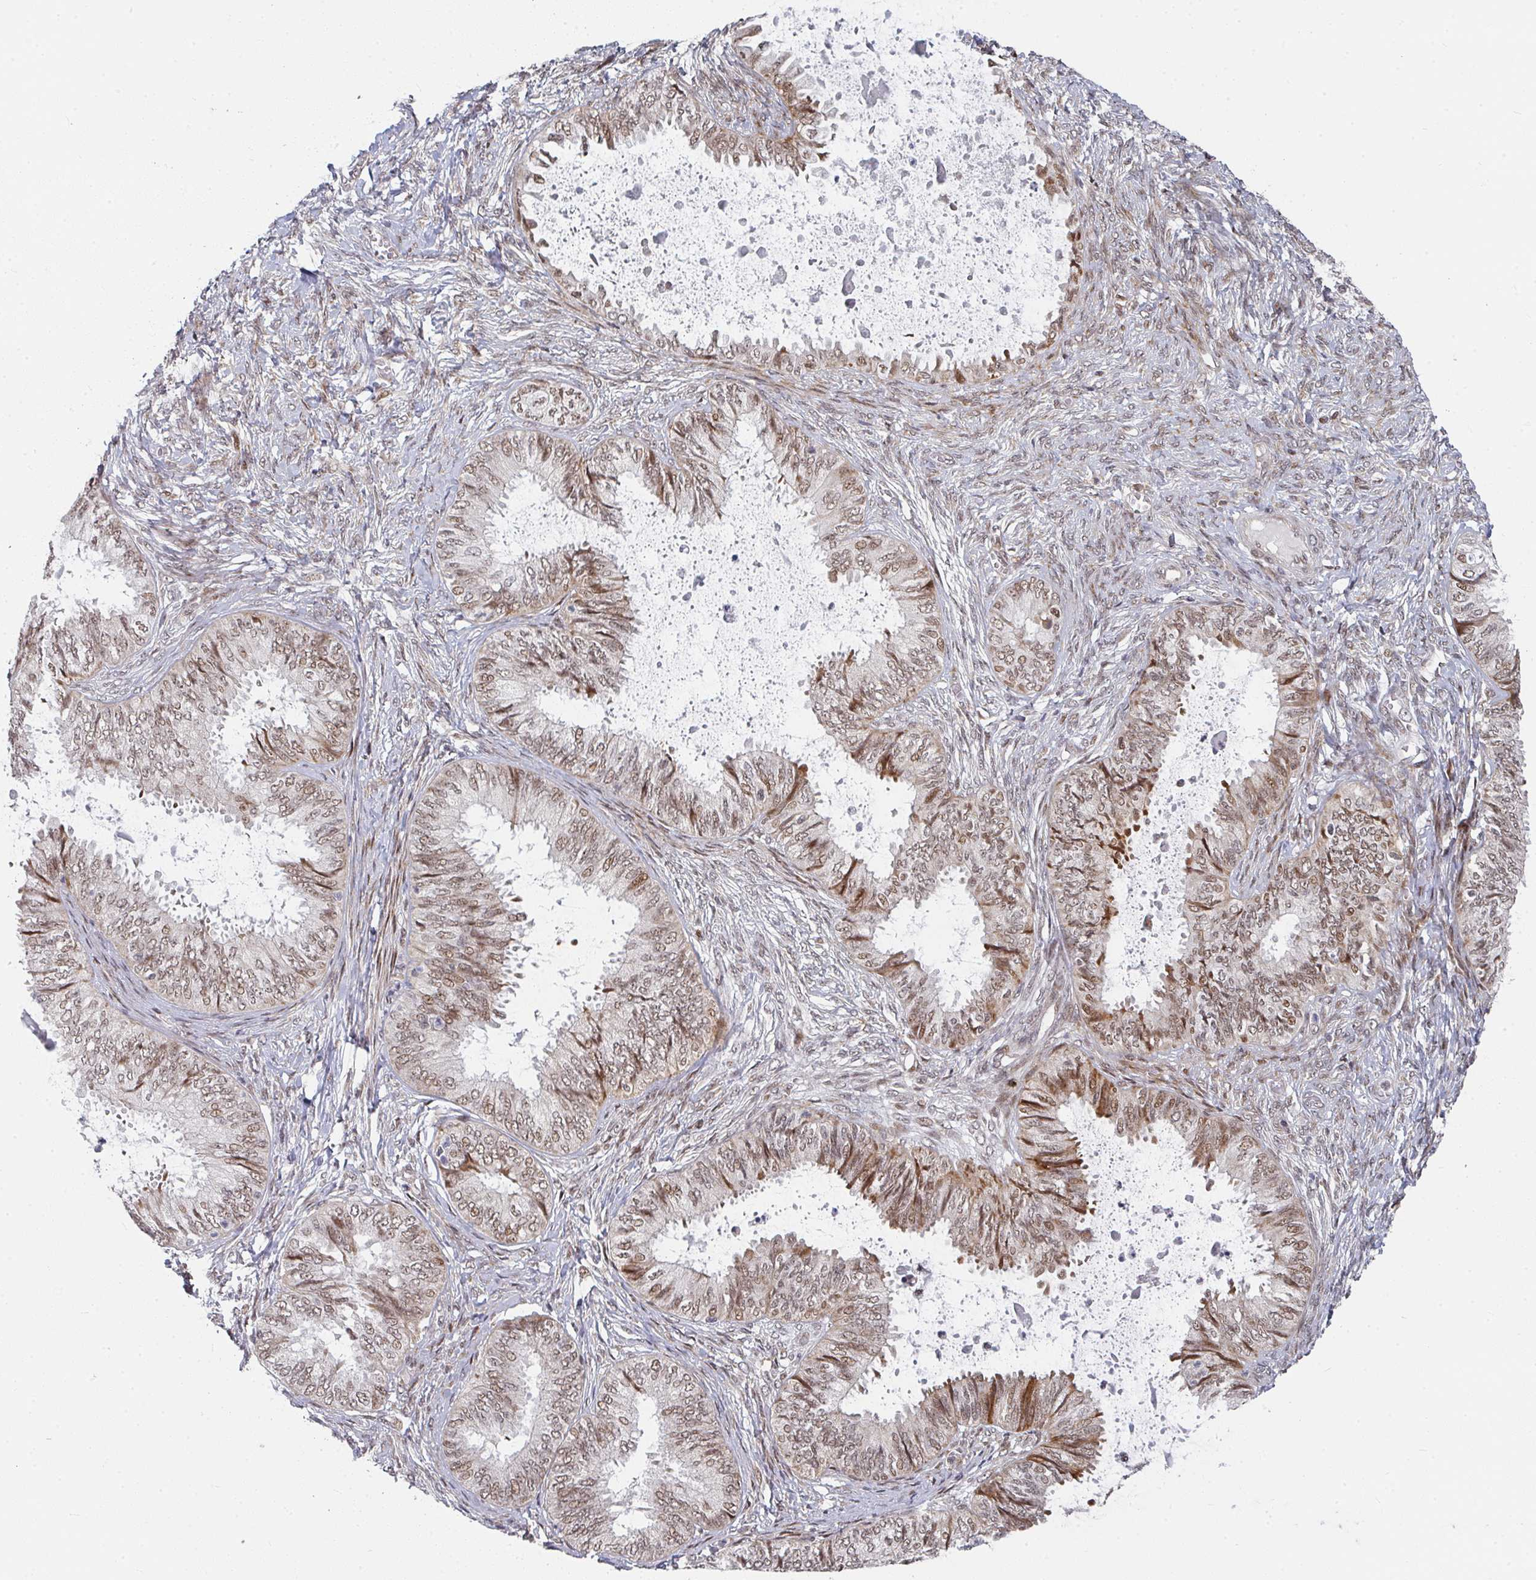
{"staining": {"intensity": "moderate", "quantity": ">75%", "location": "cytoplasmic/membranous,nuclear"}, "tissue": "ovarian cancer", "cell_type": "Tumor cells", "image_type": "cancer", "snomed": [{"axis": "morphology", "description": "Carcinoma, endometroid"}, {"axis": "topography", "description": "Ovary"}], "caption": "An immunohistochemistry histopathology image of tumor tissue is shown. Protein staining in brown highlights moderate cytoplasmic/membranous and nuclear positivity in ovarian endometroid carcinoma within tumor cells.", "gene": "RBBP5", "patient": {"sex": "female", "age": 70}}